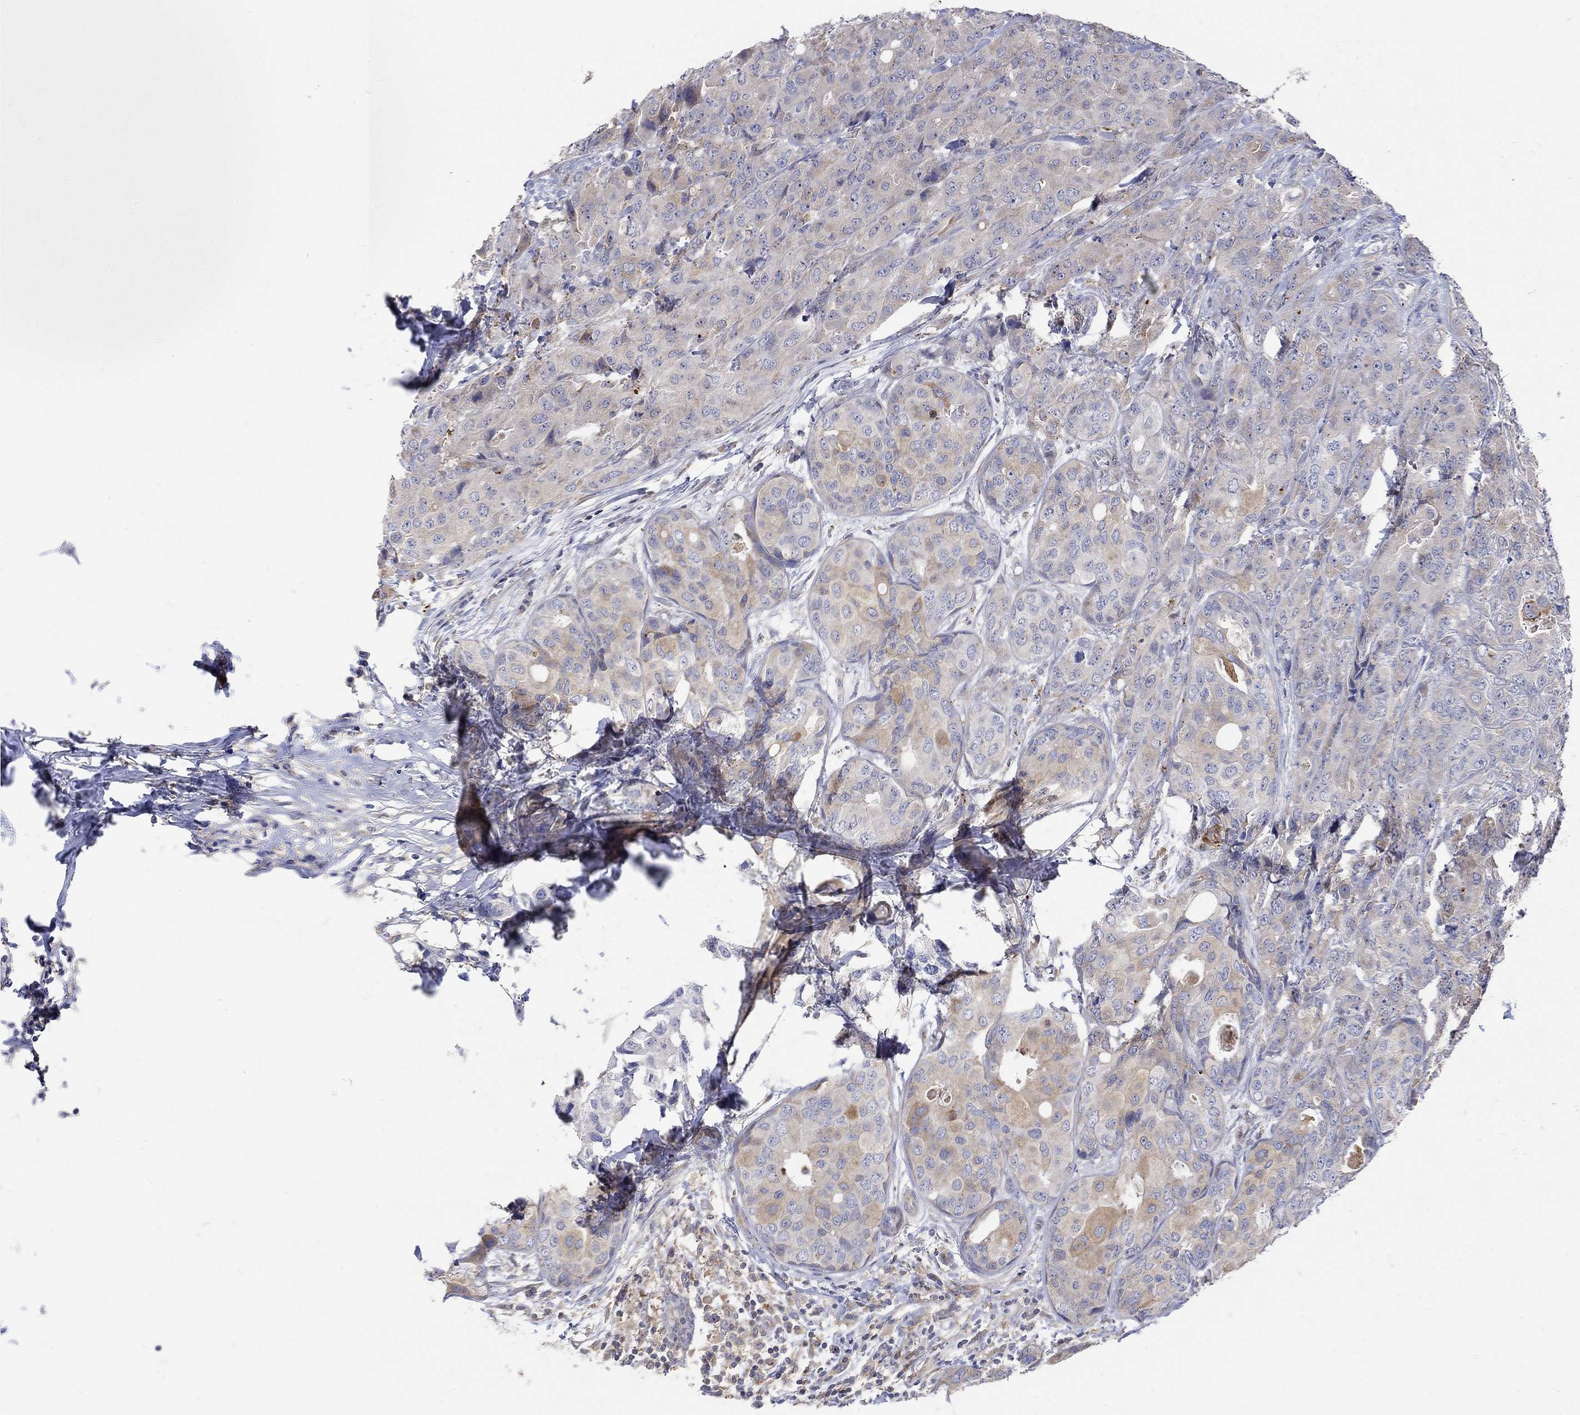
{"staining": {"intensity": "weak", "quantity": "<25%", "location": "cytoplasmic/membranous"}, "tissue": "breast cancer", "cell_type": "Tumor cells", "image_type": "cancer", "snomed": [{"axis": "morphology", "description": "Duct carcinoma"}, {"axis": "topography", "description": "Breast"}], "caption": "Immunohistochemistry of infiltrating ductal carcinoma (breast) exhibits no staining in tumor cells.", "gene": "TEKT3", "patient": {"sex": "female", "age": 43}}